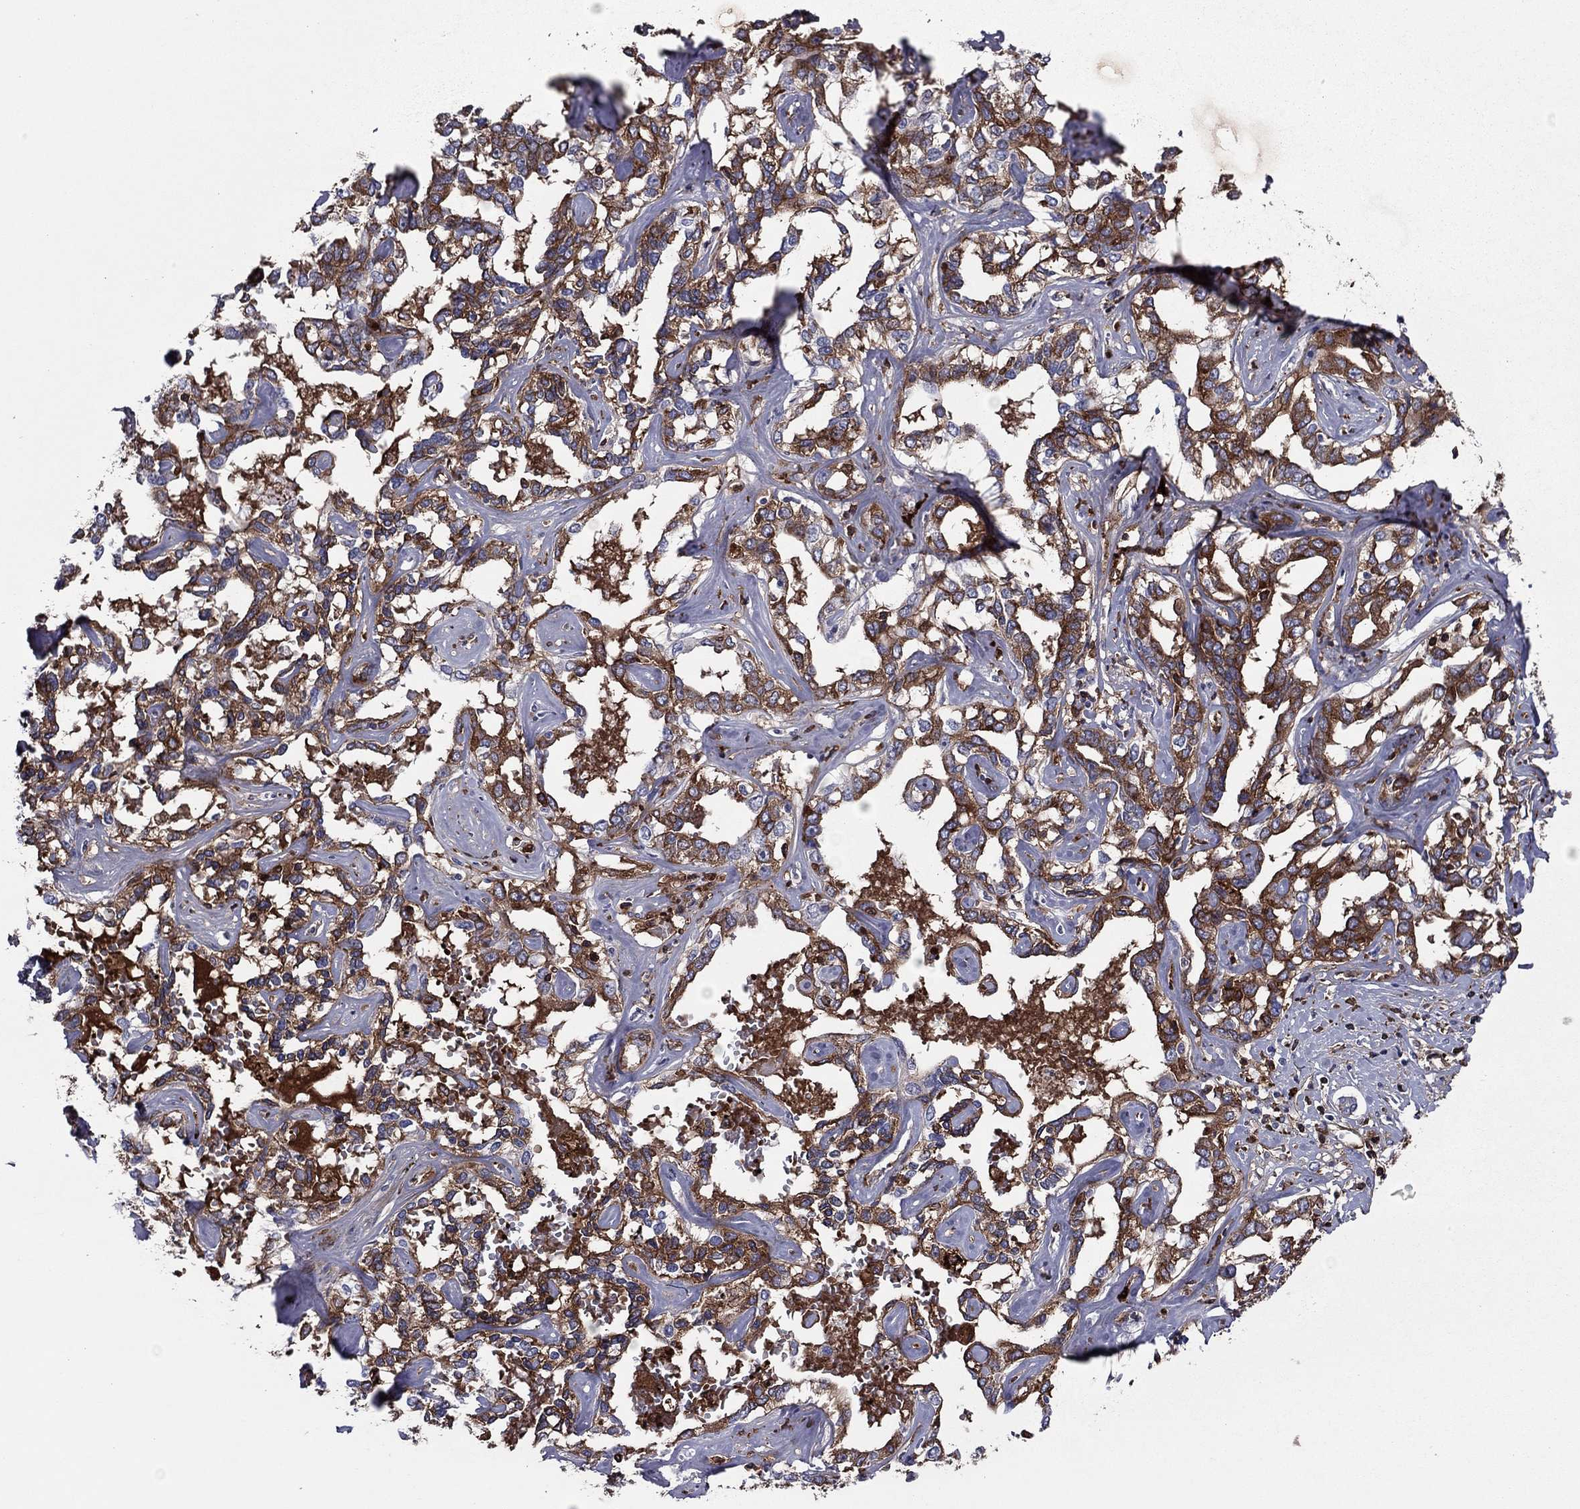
{"staining": {"intensity": "strong", "quantity": ">75%", "location": "cytoplasmic/membranous"}, "tissue": "liver cancer", "cell_type": "Tumor cells", "image_type": "cancer", "snomed": [{"axis": "morphology", "description": "Cholangiocarcinoma"}, {"axis": "topography", "description": "Liver"}], "caption": "Immunohistochemical staining of human liver cancer shows high levels of strong cytoplasmic/membranous staining in approximately >75% of tumor cells.", "gene": "HPX", "patient": {"sex": "male", "age": 59}}